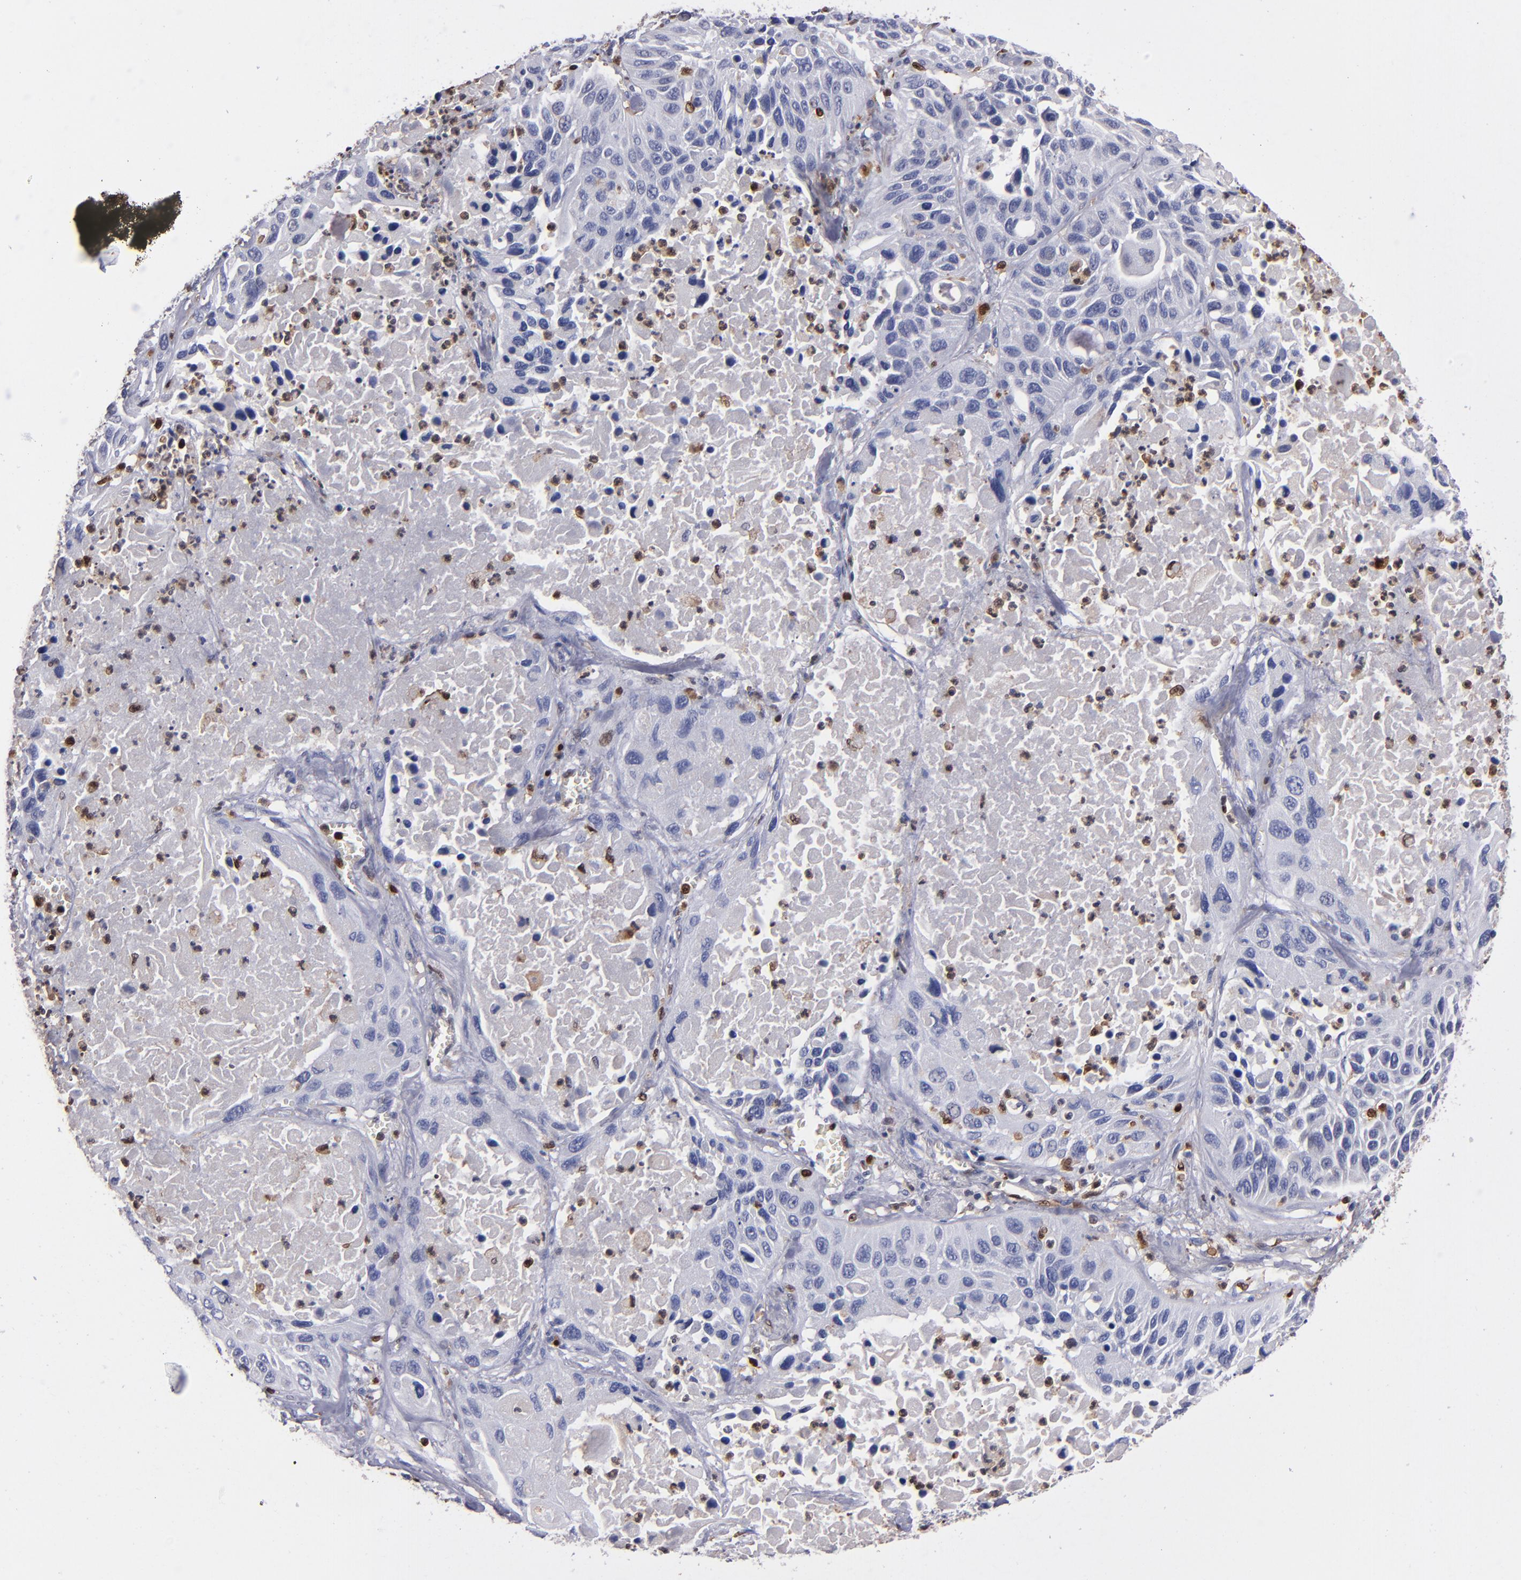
{"staining": {"intensity": "negative", "quantity": "none", "location": "none"}, "tissue": "lung cancer", "cell_type": "Tumor cells", "image_type": "cancer", "snomed": [{"axis": "morphology", "description": "Squamous cell carcinoma, NOS"}, {"axis": "topography", "description": "Lung"}], "caption": "Lung cancer stained for a protein using immunohistochemistry (IHC) demonstrates no expression tumor cells.", "gene": "S100A4", "patient": {"sex": "female", "age": 76}}